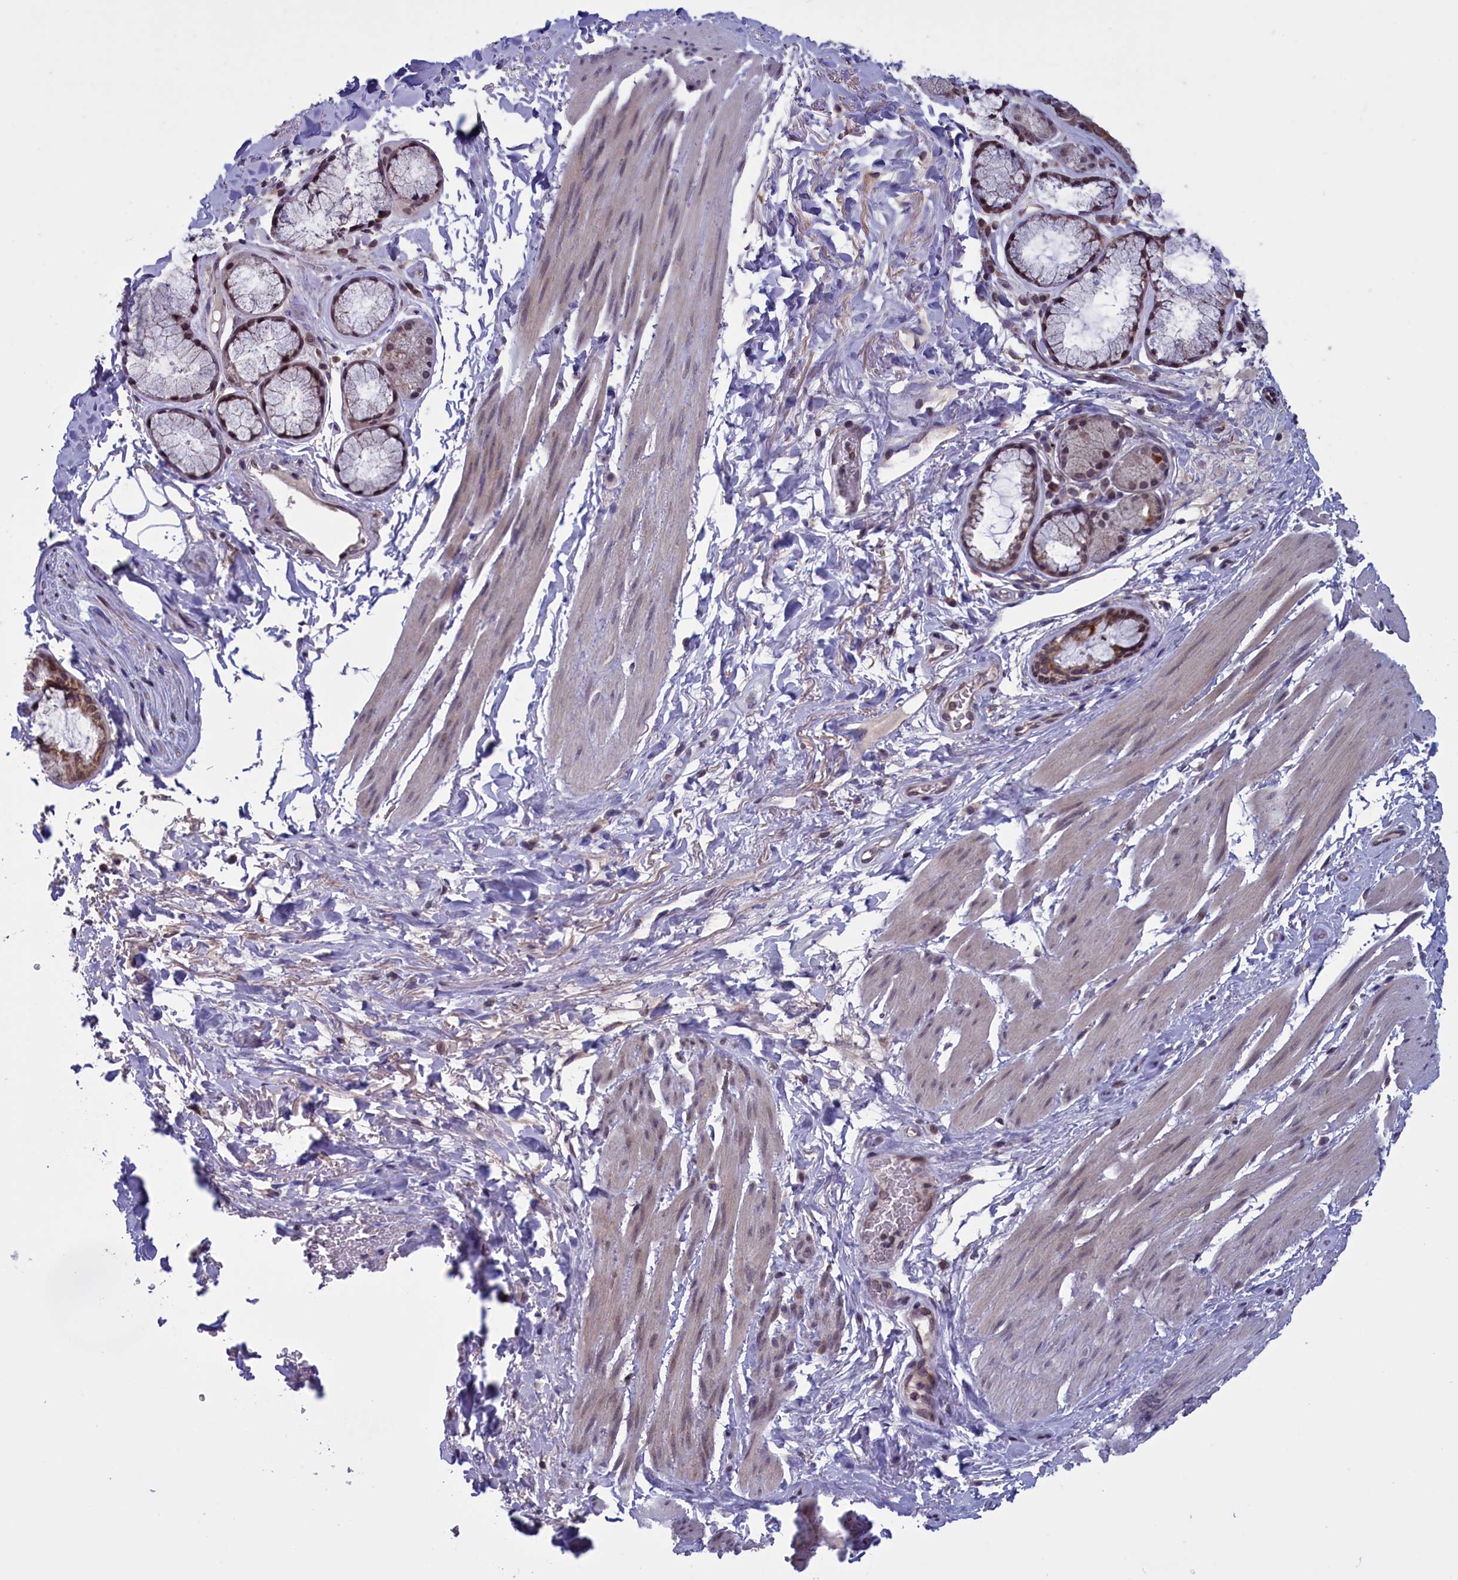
{"staining": {"intensity": "moderate", "quantity": ">75%", "location": "cytoplasmic/membranous"}, "tissue": "adipose tissue", "cell_type": "Adipocytes", "image_type": "normal", "snomed": [{"axis": "morphology", "description": "Normal tissue, NOS"}, {"axis": "topography", "description": "Cartilage tissue"}], "caption": "DAB immunohistochemical staining of normal adipose tissue displays moderate cytoplasmic/membranous protein positivity in about >75% of adipocytes. The protein is stained brown, and the nuclei are stained in blue (DAB IHC with brightfield microscopy, high magnification).", "gene": "PARS2", "patient": {"sex": "female", "age": 63}}